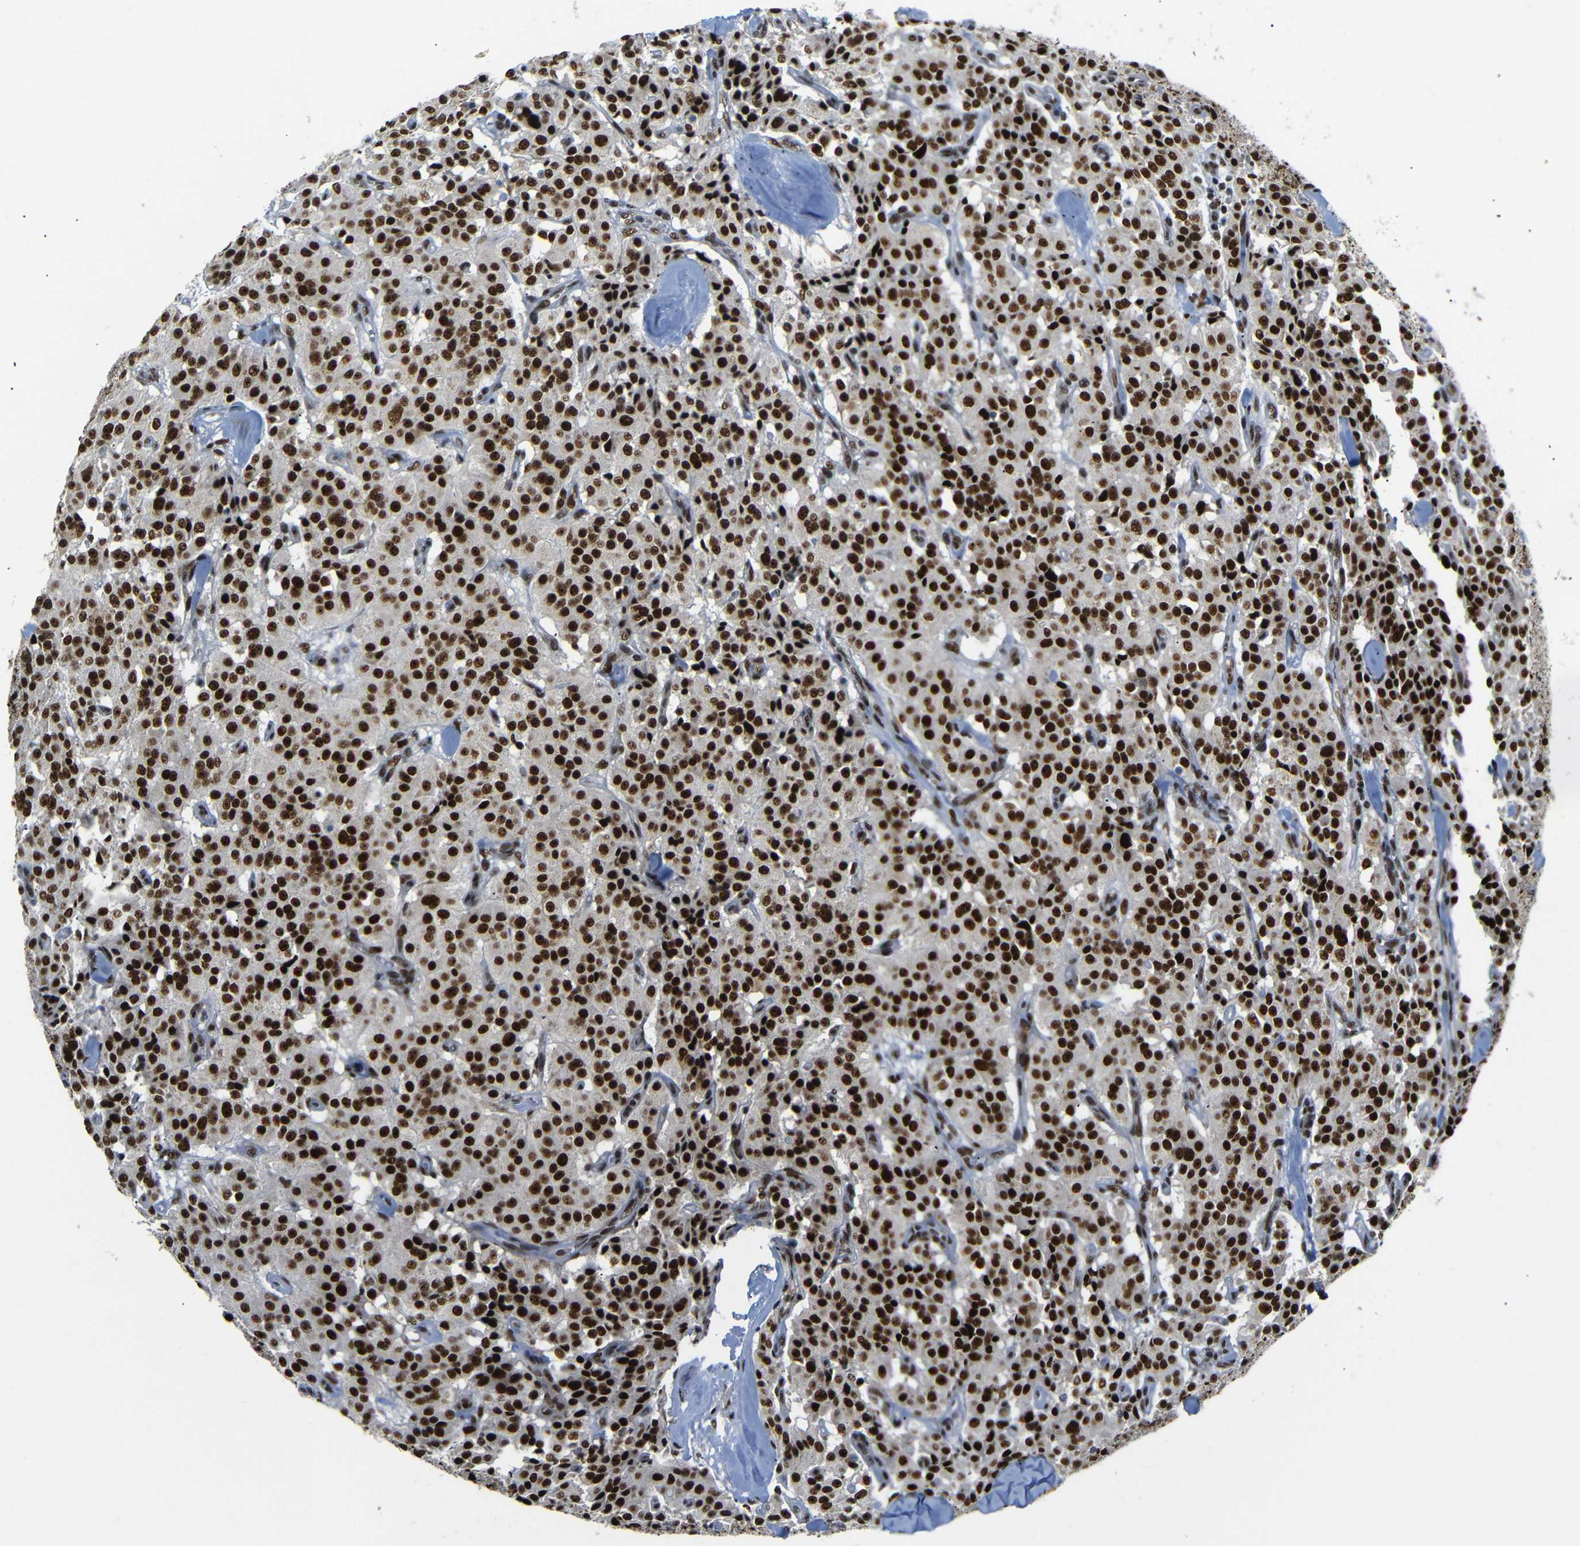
{"staining": {"intensity": "strong", "quantity": ">75%", "location": "nuclear"}, "tissue": "carcinoid", "cell_type": "Tumor cells", "image_type": "cancer", "snomed": [{"axis": "morphology", "description": "Carcinoid, malignant, NOS"}, {"axis": "topography", "description": "Lung"}], "caption": "Brown immunohistochemical staining in carcinoid shows strong nuclear positivity in approximately >75% of tumor cells.", "gene": "SETDB2", "patient": {"sex": "male", "age": 30}}